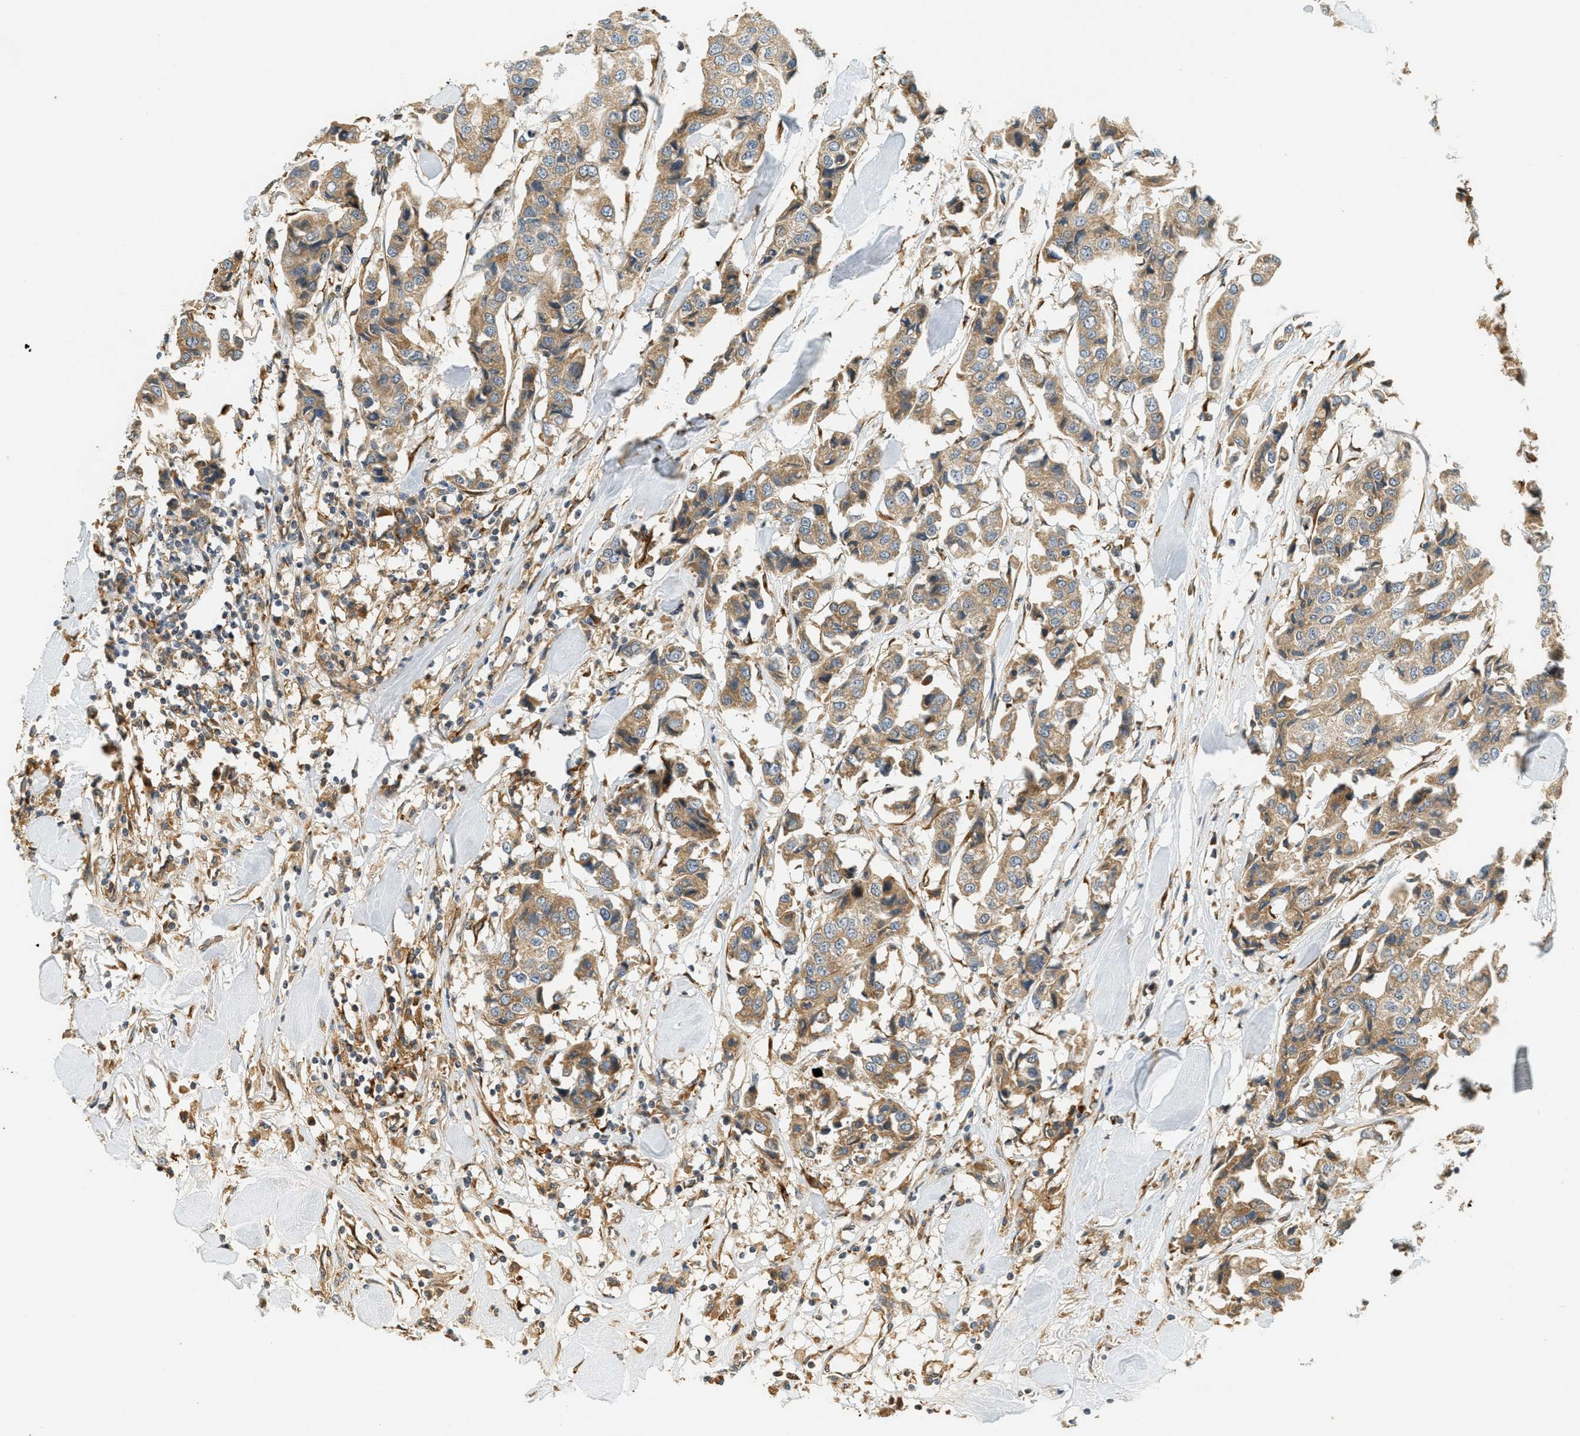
{"staining": {"intensity": "moderate", "quantity": ">75%", "location": "cytoplasmic/membranous"}, "tissue": "breast cancer", "cell_type": "Tumor cells", "image_type": "cancer", "snomed": [{"axis": "morphology", "description": "Duct carcinoma"}, {"axis": "topography", "description": "Breast"}], "caption": "Human breast cancer stained for a protein (brown) demonstrates moderate cytoplasmic/membranous positive expression in approximately >75% of tumor cells.", "gene": "PDK1", "patient": {"sex": "female", "age": 80}}